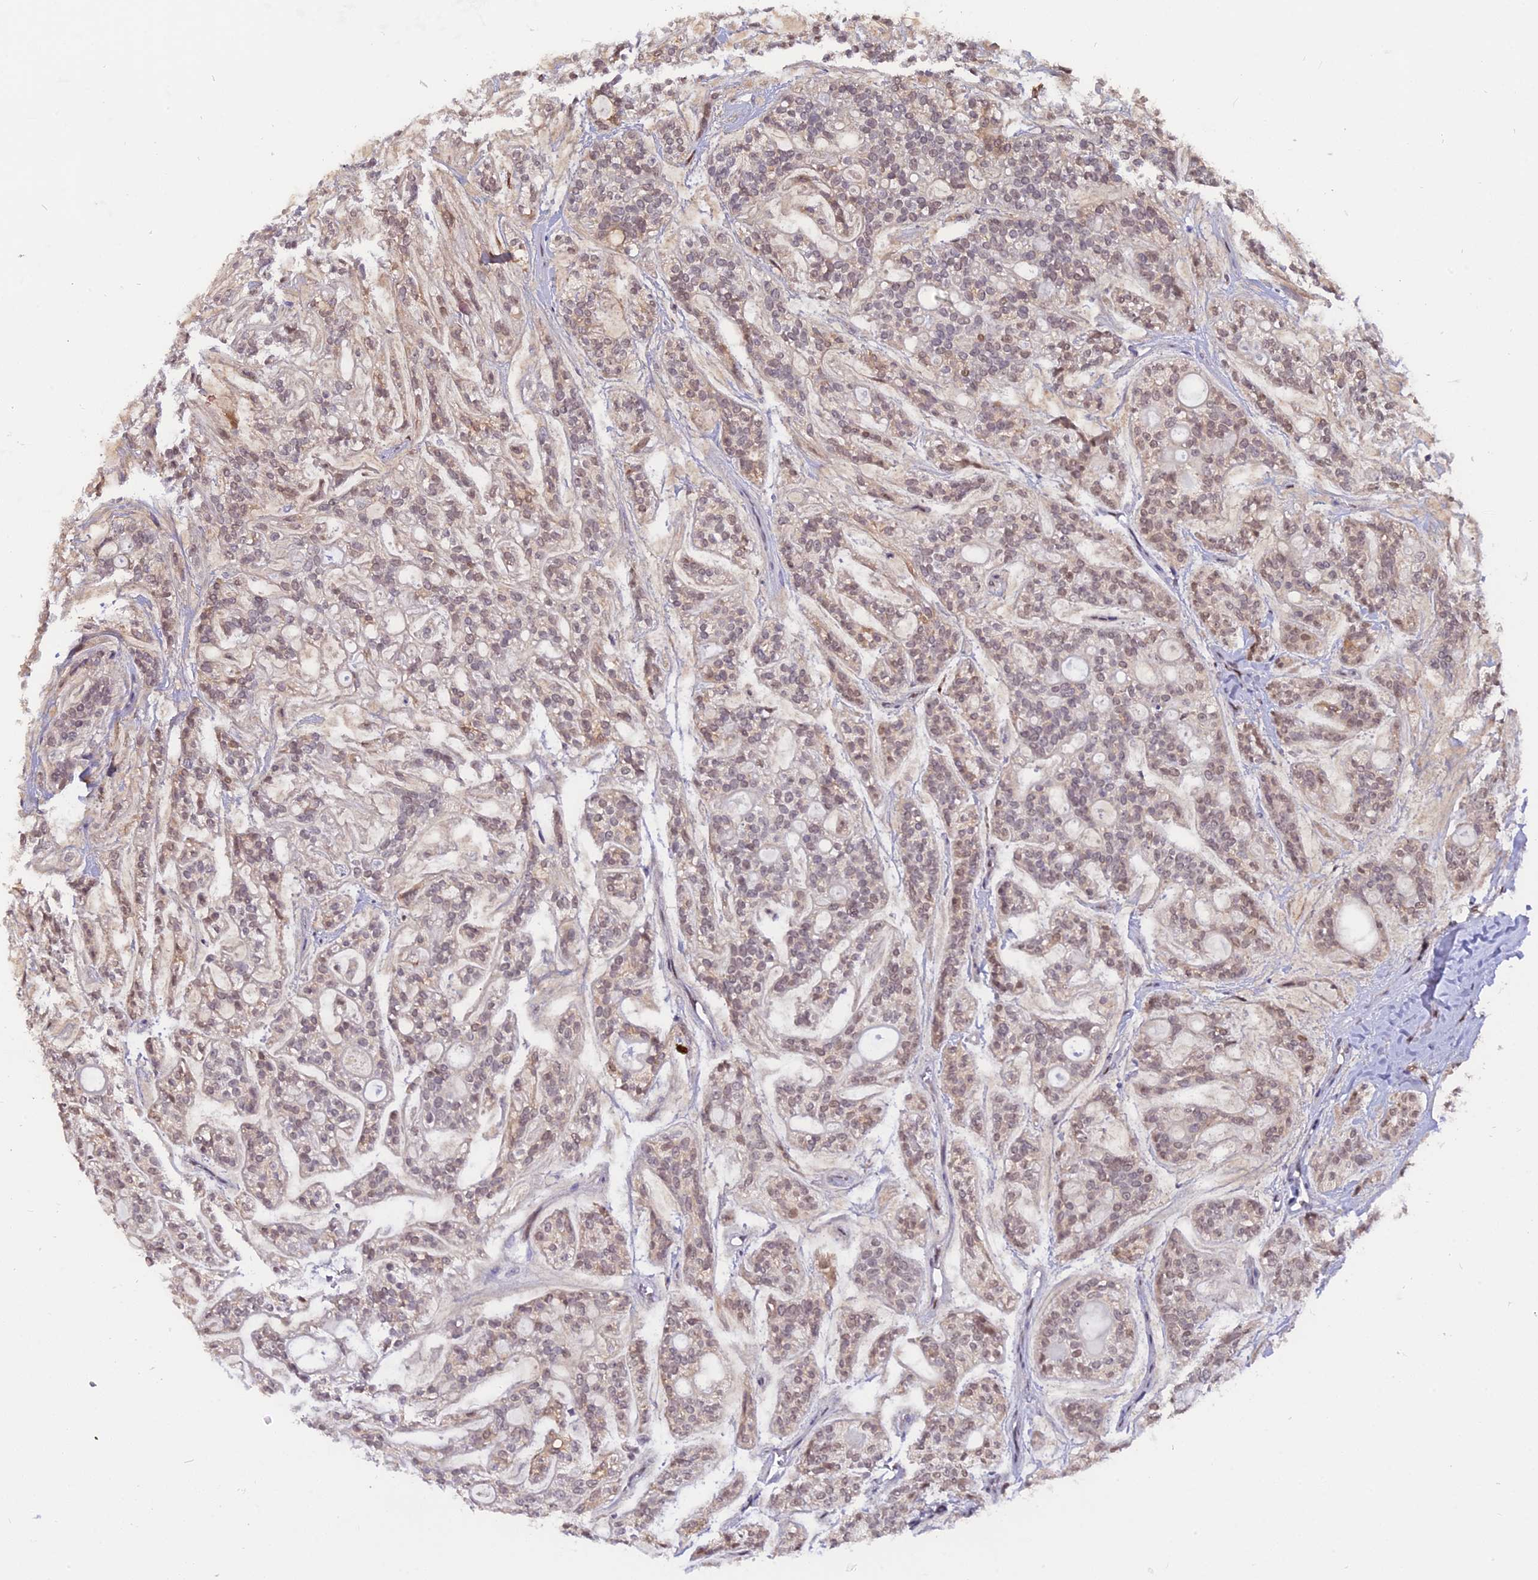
{"staining": {"intensity": "weak", "quantity": "25%-75%", "location": "nuclear"}, "tissue": "head and neck cancer", "cell_type": "Tumor cells", "image_type": "cancer", "snomed": [{"axis": "morphology", "description": "Adenocarcinoma, NOS"}, {"axis": "topography", "description": "Head-Neck"}], "caption": "Tumor cells reveal weak nuclear staining in approximately 25%-75% of cells in adenocarcinoma (head and neck).", "gene": "FAM118B", "patient": {"sex": "male", "age": 66}}